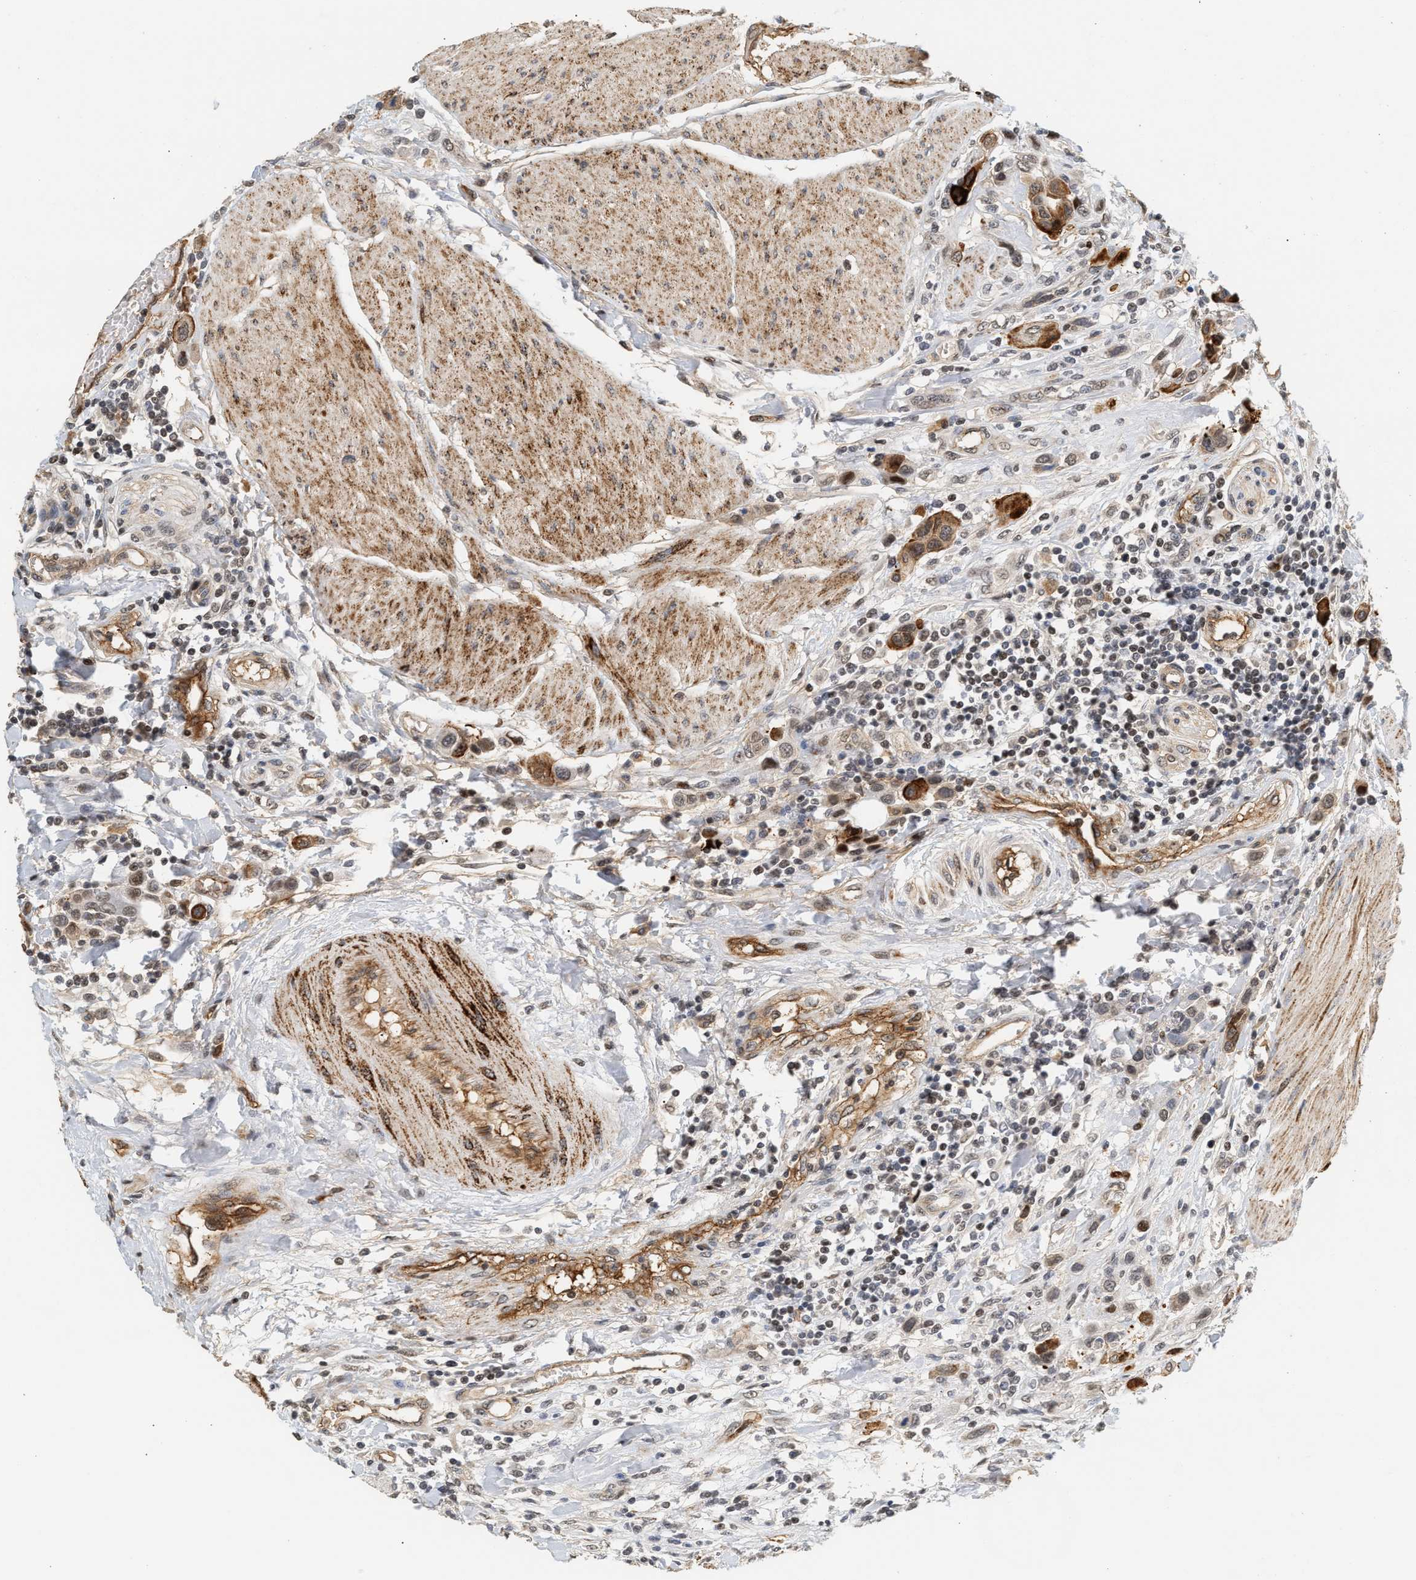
{"staining": {"intensity": "strong", "quantity": ">75%", "location": "cytoplasmic/membranous"}, "tissue": "urothelial cancer", "cell_type": "Tumor cells", "image_type": "cancer", "snomed": [{"axis": "morphology", "description": "Urothelial carcinoma, High grade"}, {"axis": "topography", "description": "Urinary bladder"}], "caption": "Strong cytoplasmic/membranous staining is present in about >75% of tumor cells in urothelial carcinoma (high-grade).", "gene": "PLXND1", "patient": {"sex": "male", "age": 50}}